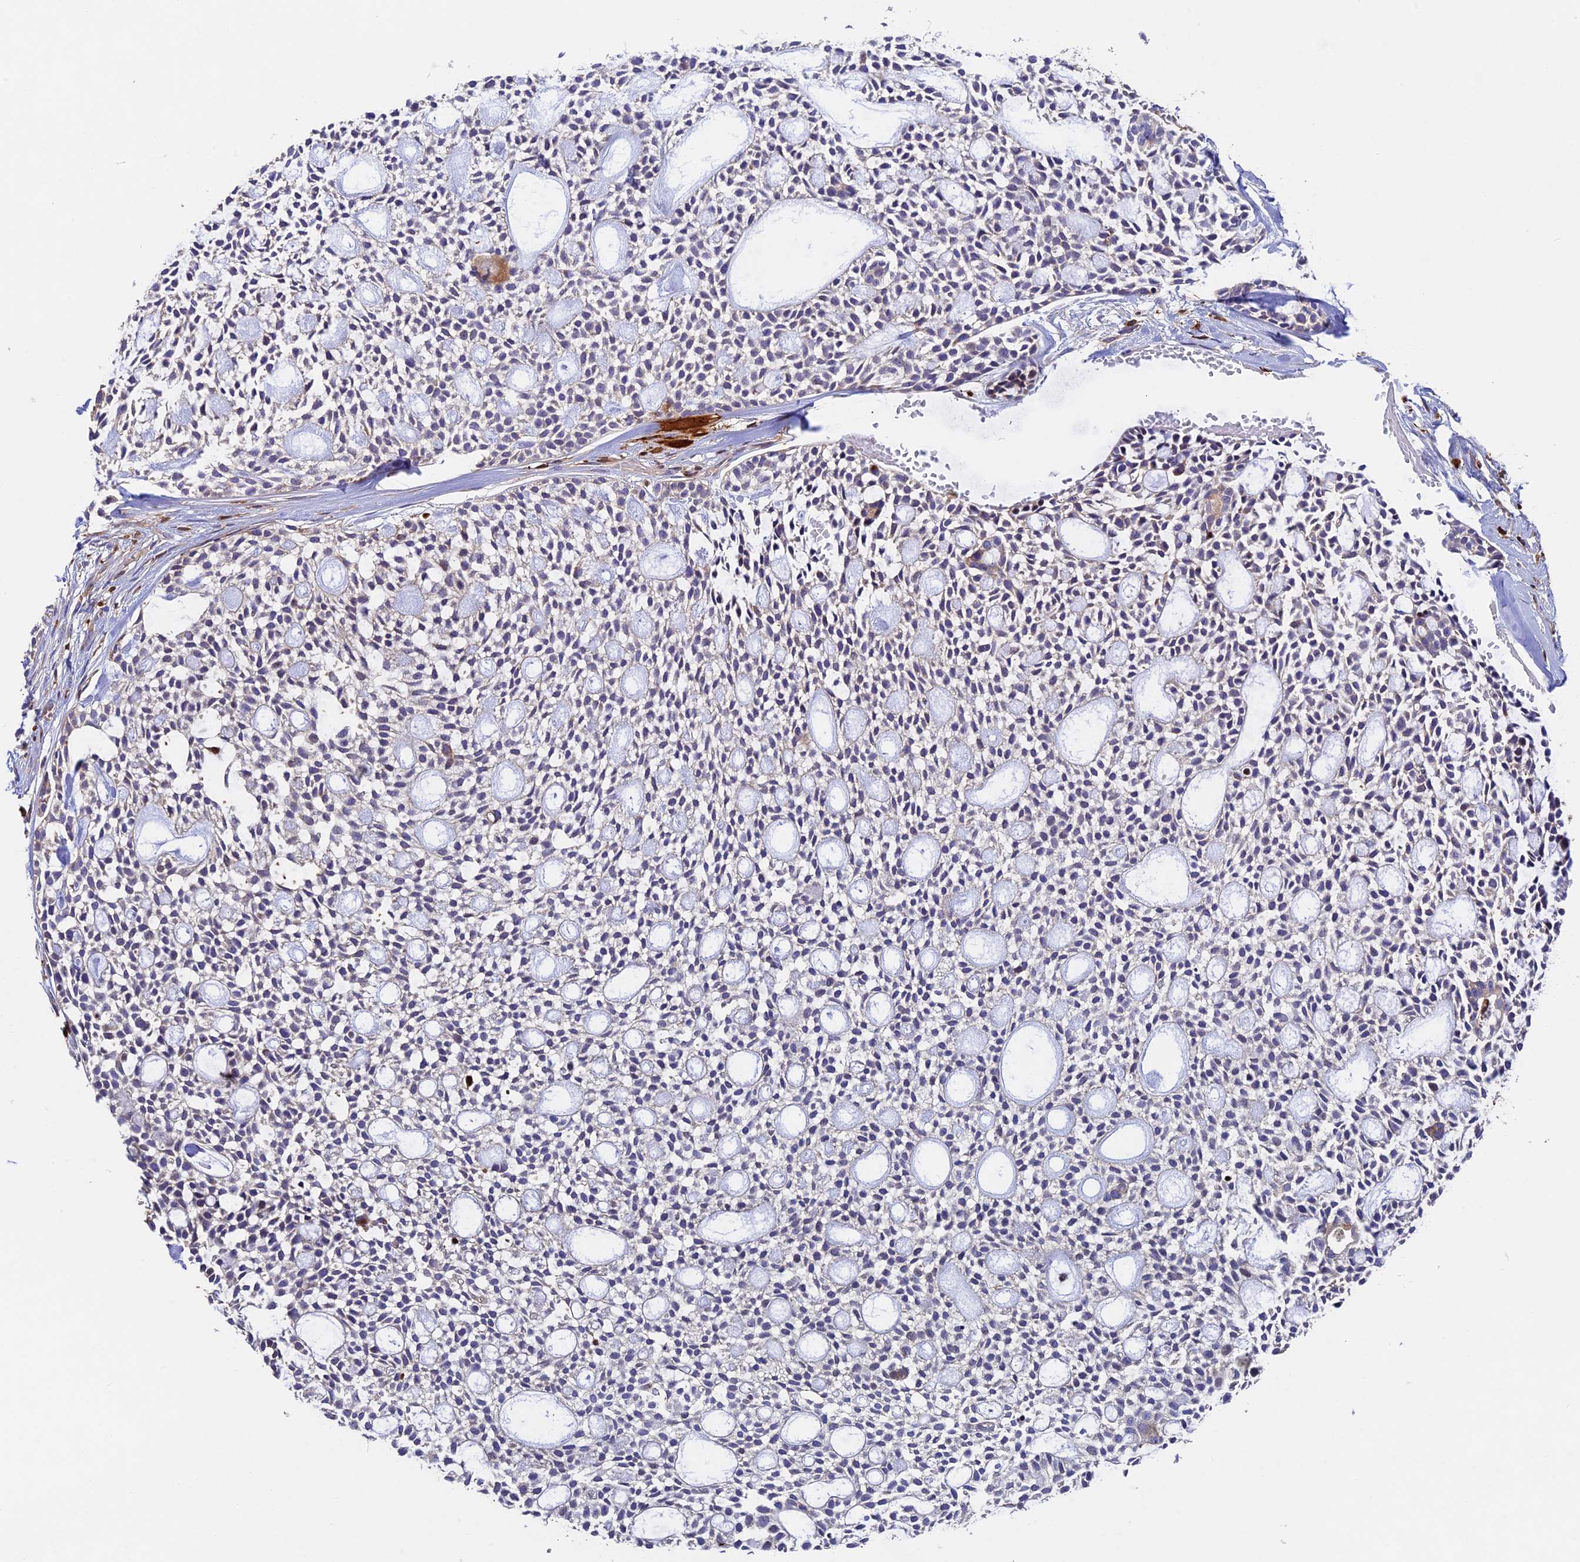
{"staining": {"intensity": "weak", "quantity": "<25%", "location": "cytoplasmic/membranous"}, "tissue": "head and neck cancer", "cell_type": "Tumor cells", "image_type": "cancer", "snomed": [{"axis": "morphology", "description": "Adenocarcinoma, NOS"}, {"axis": "topography", "description": "Subcutis"}, {"axis": "topography", "description": "Head-Neck"}], "caption": "Immunohistochemical staining of head and neck adenocarcinoma demonstrates no significant staining in tumor cells.", "gene": "ADAT1", "patient": {"sex": "female", "age": 73}}